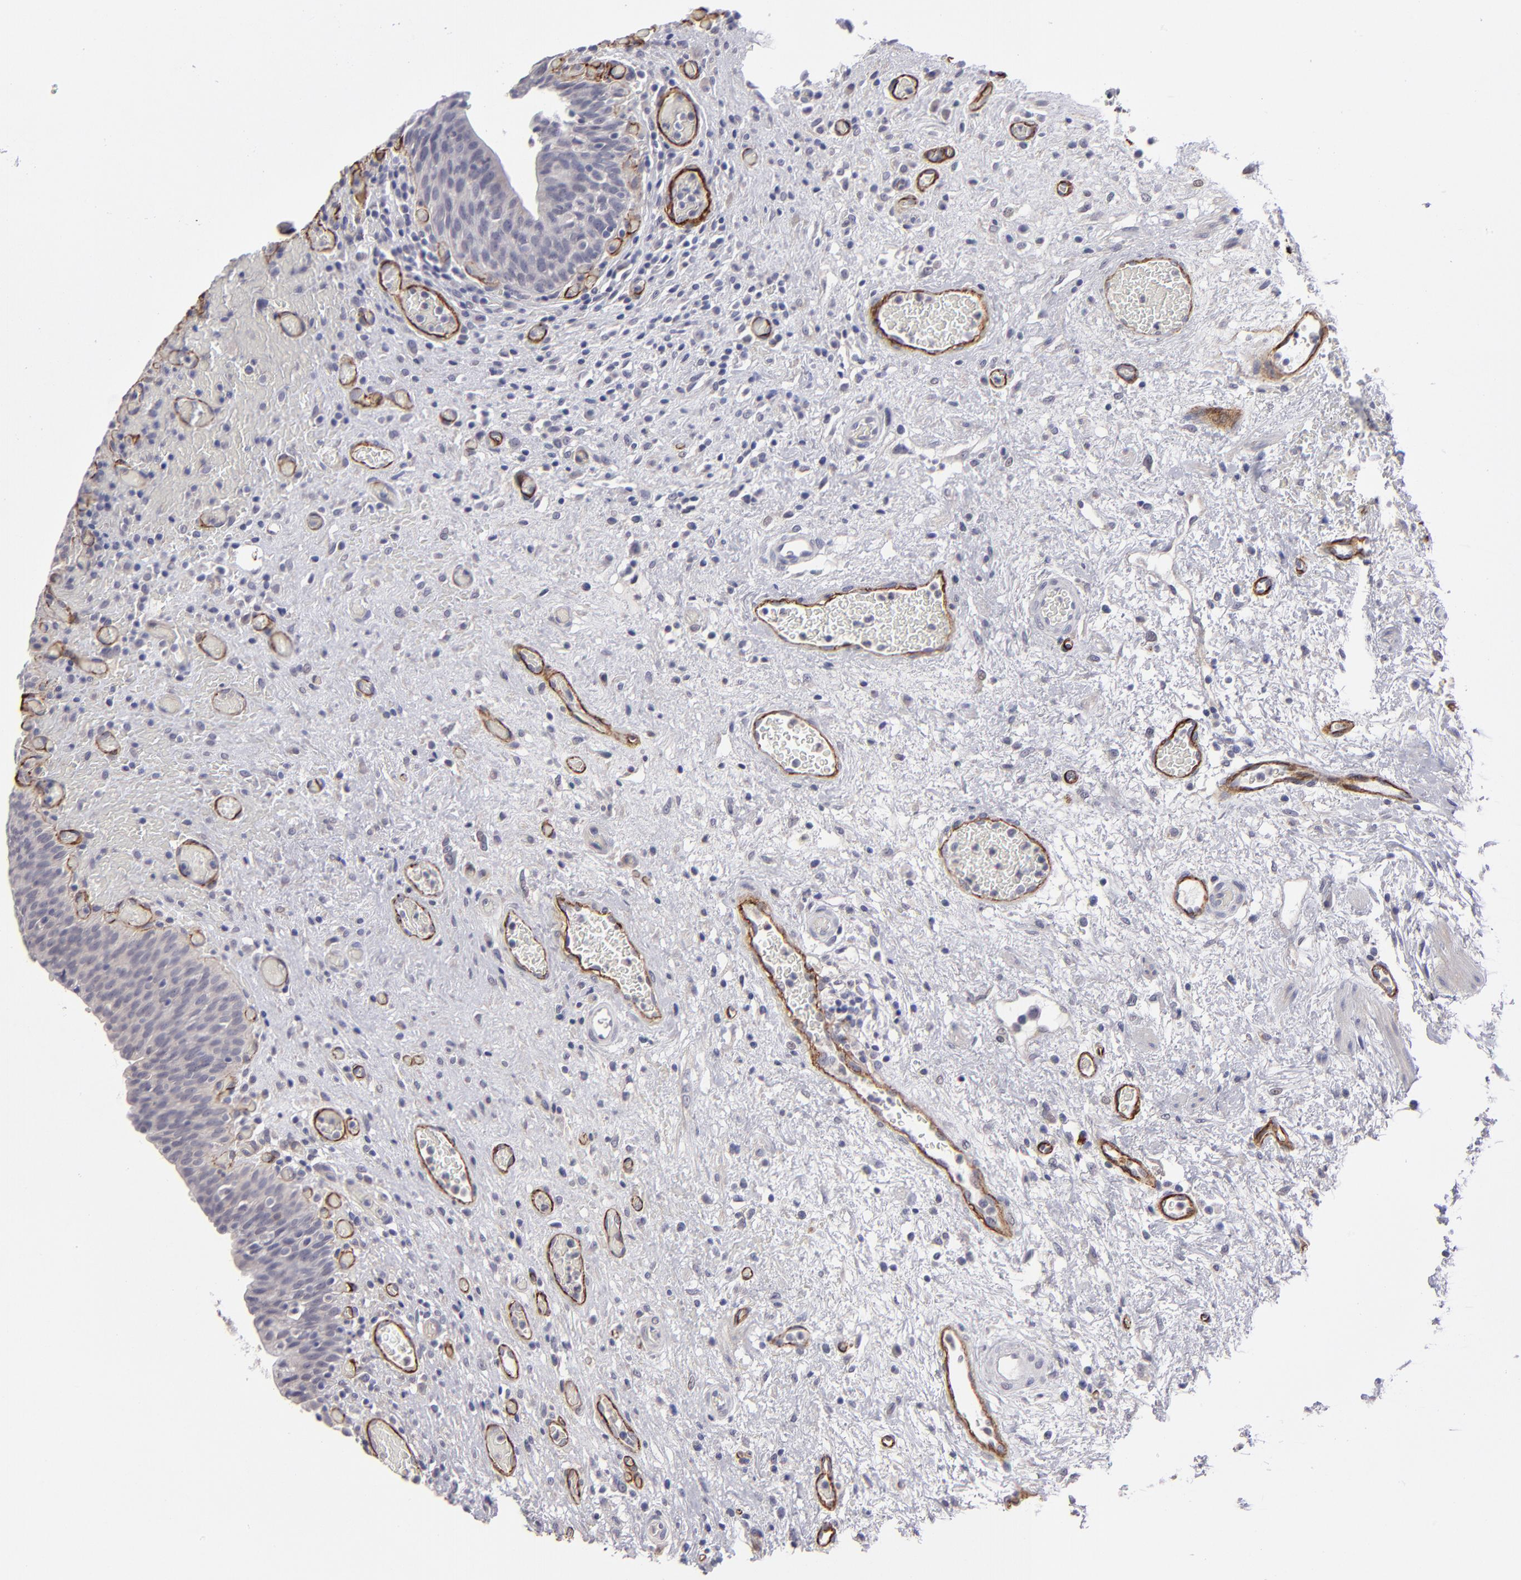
{"staining": {"intensity": "negative", "quantity": "none", "location": "none"}, "tissue": "urinary bladder", "cell_type": "Urothelial cells", "image_type": "normal", "snomed": [{"axis": "morphology", "description": "Normal tissue, NOS"}, {"axis": "morphology", "description": "Urothelial carcinoma, High grade"}, {"axis": "topography", "description": "Urinary bladder"}], "caption": "Urothelial cells show no significant protein expression in benign urinary bladder. Brightfield microscopy of IHC stained with DAB (brown) and hematoxylin (blue), captured at high magnification.", "gene": "ZNF175", "patient": {"sex": "male", "age": 51}}